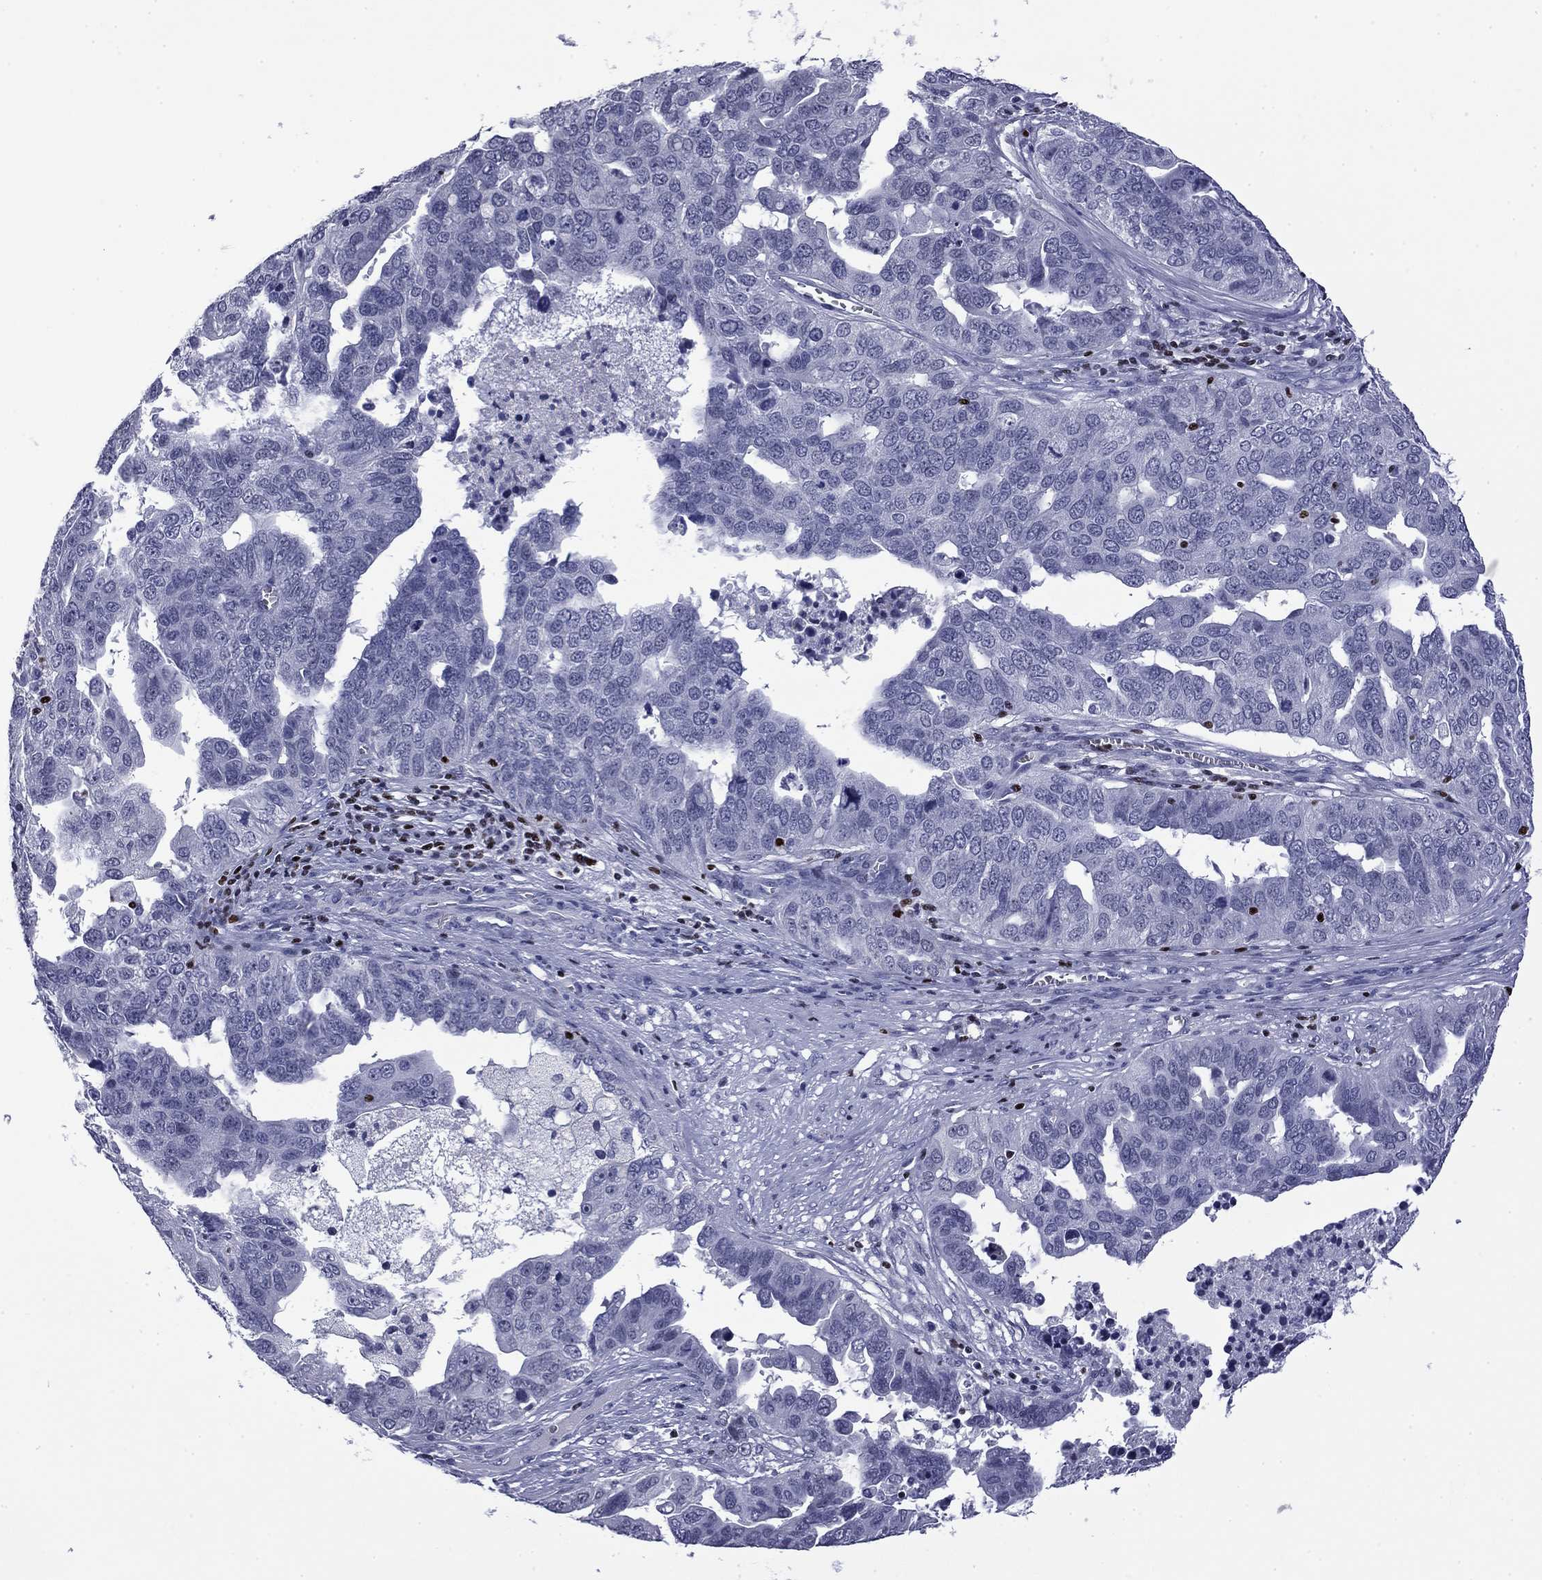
{"staining": {"intensity": "negative", "quantity": "none", "location": "none"}, "tissue": "ovarian cancer", "cell_type": "Tumor cells", "image_type": "cancer", "snomed": [{"axis": "morphology", "description": "Carcinoma, endometroid"}, {"axis": "topography", "description": "Soft tissue"}, {"axis": "topography", "description": "Ovary"}], "caption": "IHC of human endometroid carcinoma (ovarian) displays no positivity in tumor cells.", "gene": "IKZF3", "patient": {"sex": "female", "age": 52}}